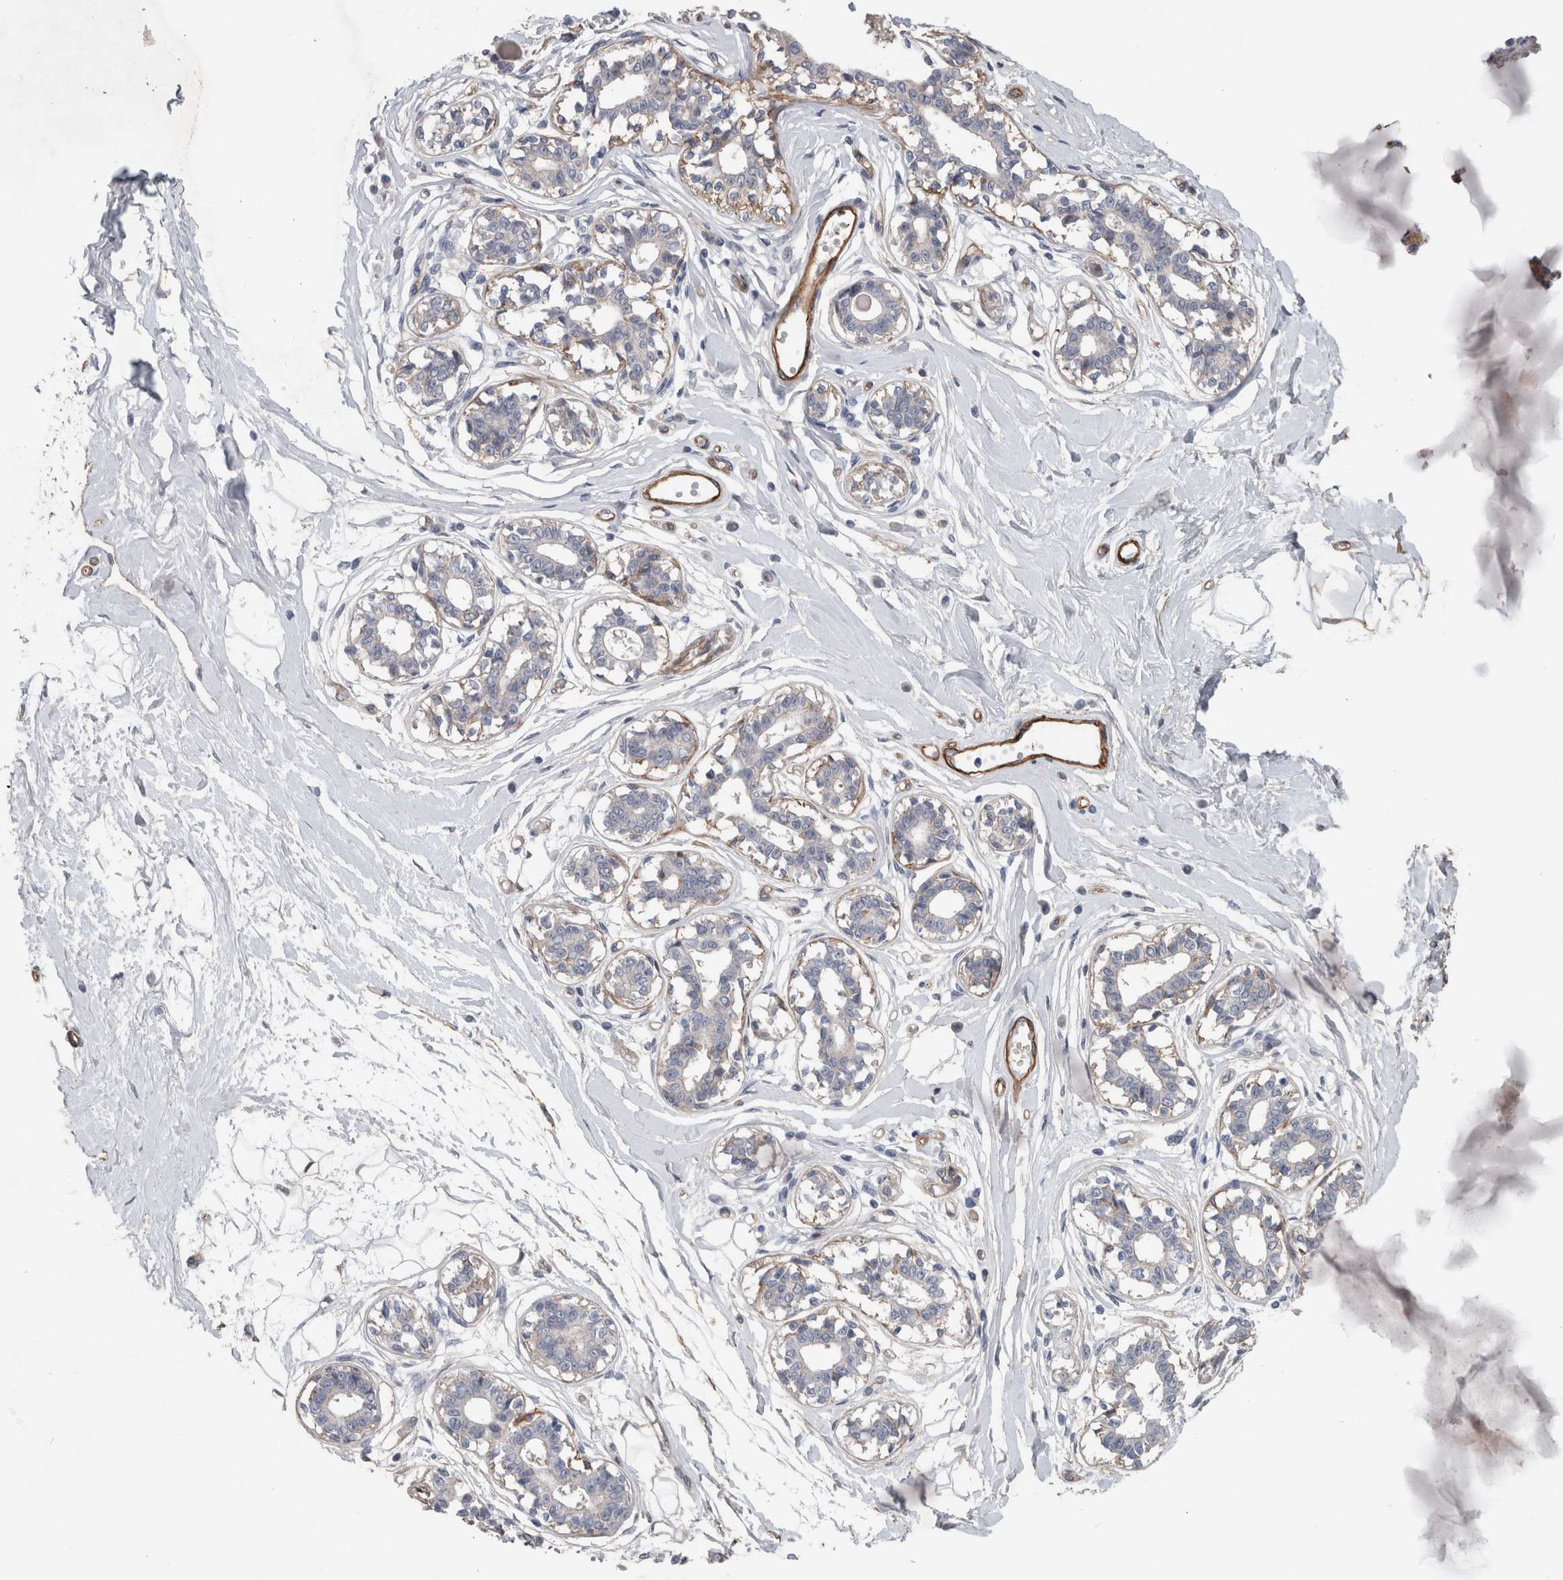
{"staining": {"intensity": "negative", "quantity": "none", "location": "none"}, "tissue": "breast", "cell_type": "Adipocytes", "image_type": "normal", "snomed": [{"axis": "morphology", "description": "Normal tissue, NOS"}, {"axis": "topography", "description": "Breast"}], "caption": "Immunohistochemistry micrograph of benign breast: human breast stained with DAB (3,3'-diaminobenzidine) exhibits no significant protein expression in adipocytes.", "gene": "BCAM", "patient": {"sex": "female", "age": 45}}